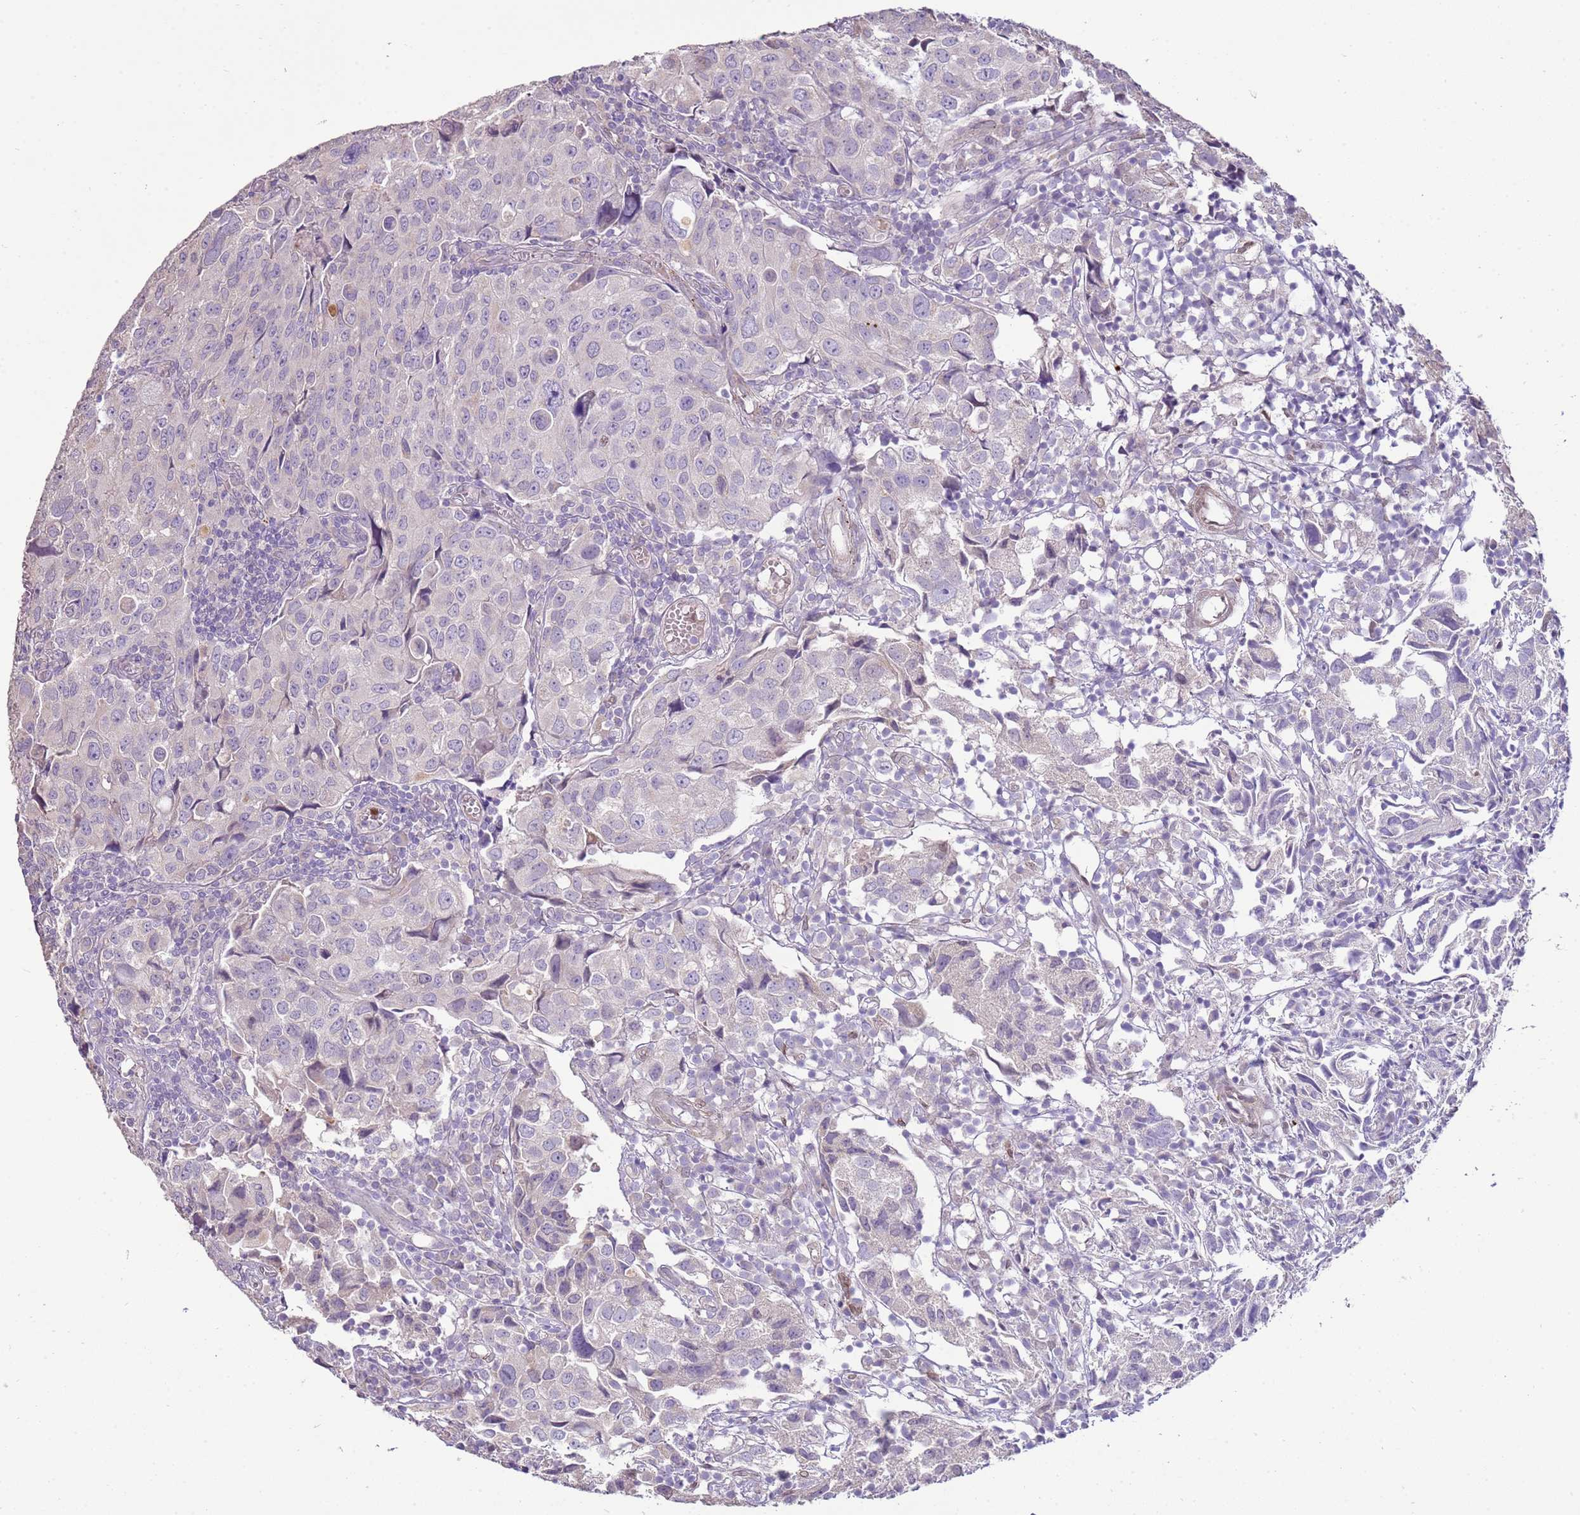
{"staining": {"intensity": "negative", "quantity": "none", "location": "none"}, "tissue": "urothelial cancer", "cell_type": "Tumor cells", "image_type": "cancer", "snomed": [{"axis": "morphology", "description": "Urothelial carcinoma, High grade"}, {"axis": "topography", "description": "Urinary bladder"}], "caption": "Tumor cells are negative for protein expression in human urothelial cancer. The staining is performed using DAB (3,3'-diaminobenzidine) brown chromogen with nuclei counter-stained in using hematoxylin.", "gene": "TMEM47", "patient": {"sex": "female", "age": 75}}